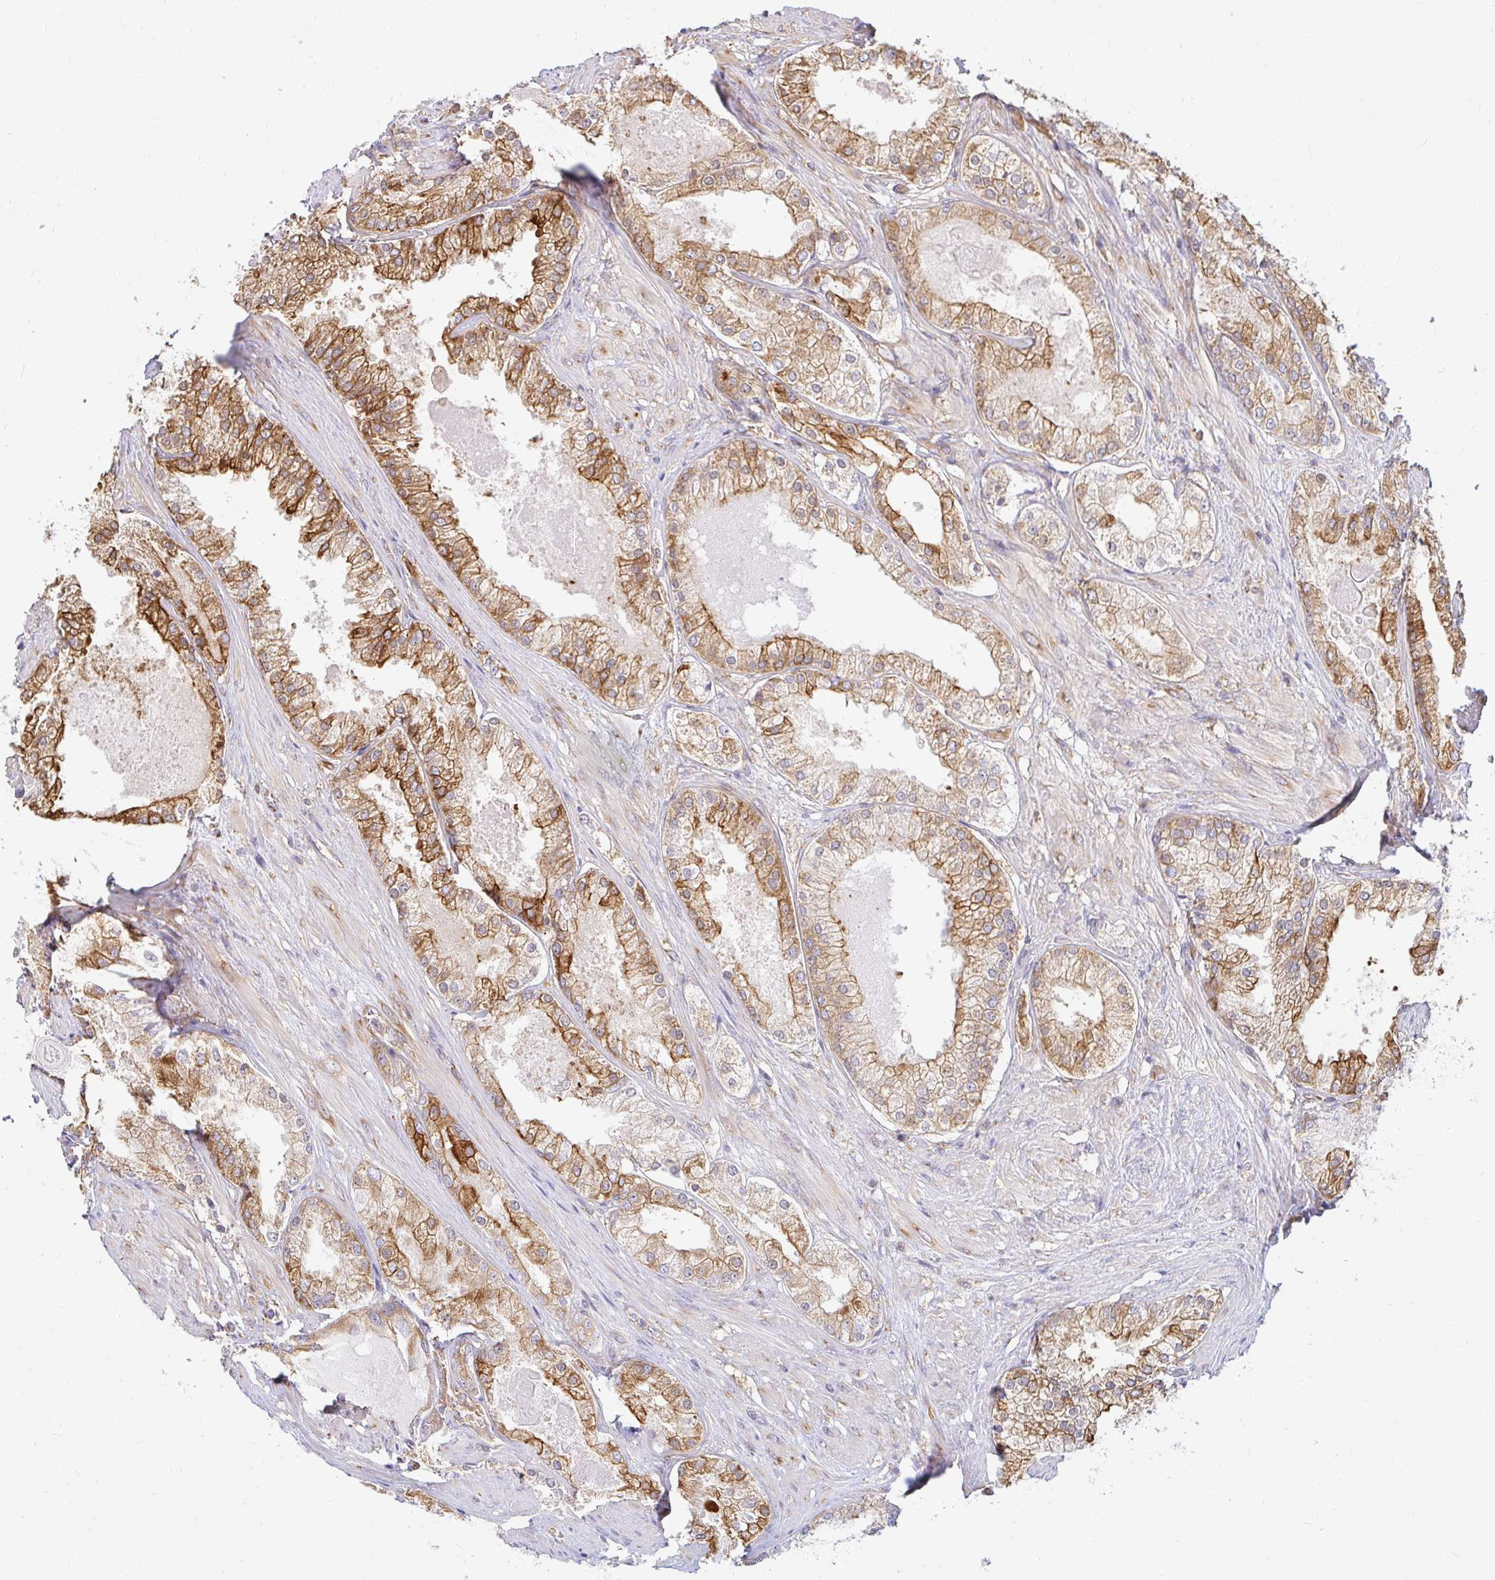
{"staining": {"intensity": "moderate", "quantity": ">75%", "location": "cytoplasmic/membranous"}, "tissue": "prostate cancer", "cell_type": "Tumor cells", "image_type": "cancer", "snomed": [{"axis": "morphology", "description": "Adenocarcinoma, Low grade"}, {"axis": "topography", "description": "Prostate"}], "caption": "Immunohistochemistry (DAB (3,3'-diaminobenzidine)) staining of prostate cancer (adenocarcinoma (low-grade)) displays moderate cytoplasmic/membranous protein staining in about >75% of tumor cells.", "gene": "CAST", "patient": {"sex": "male", "age": 68}}